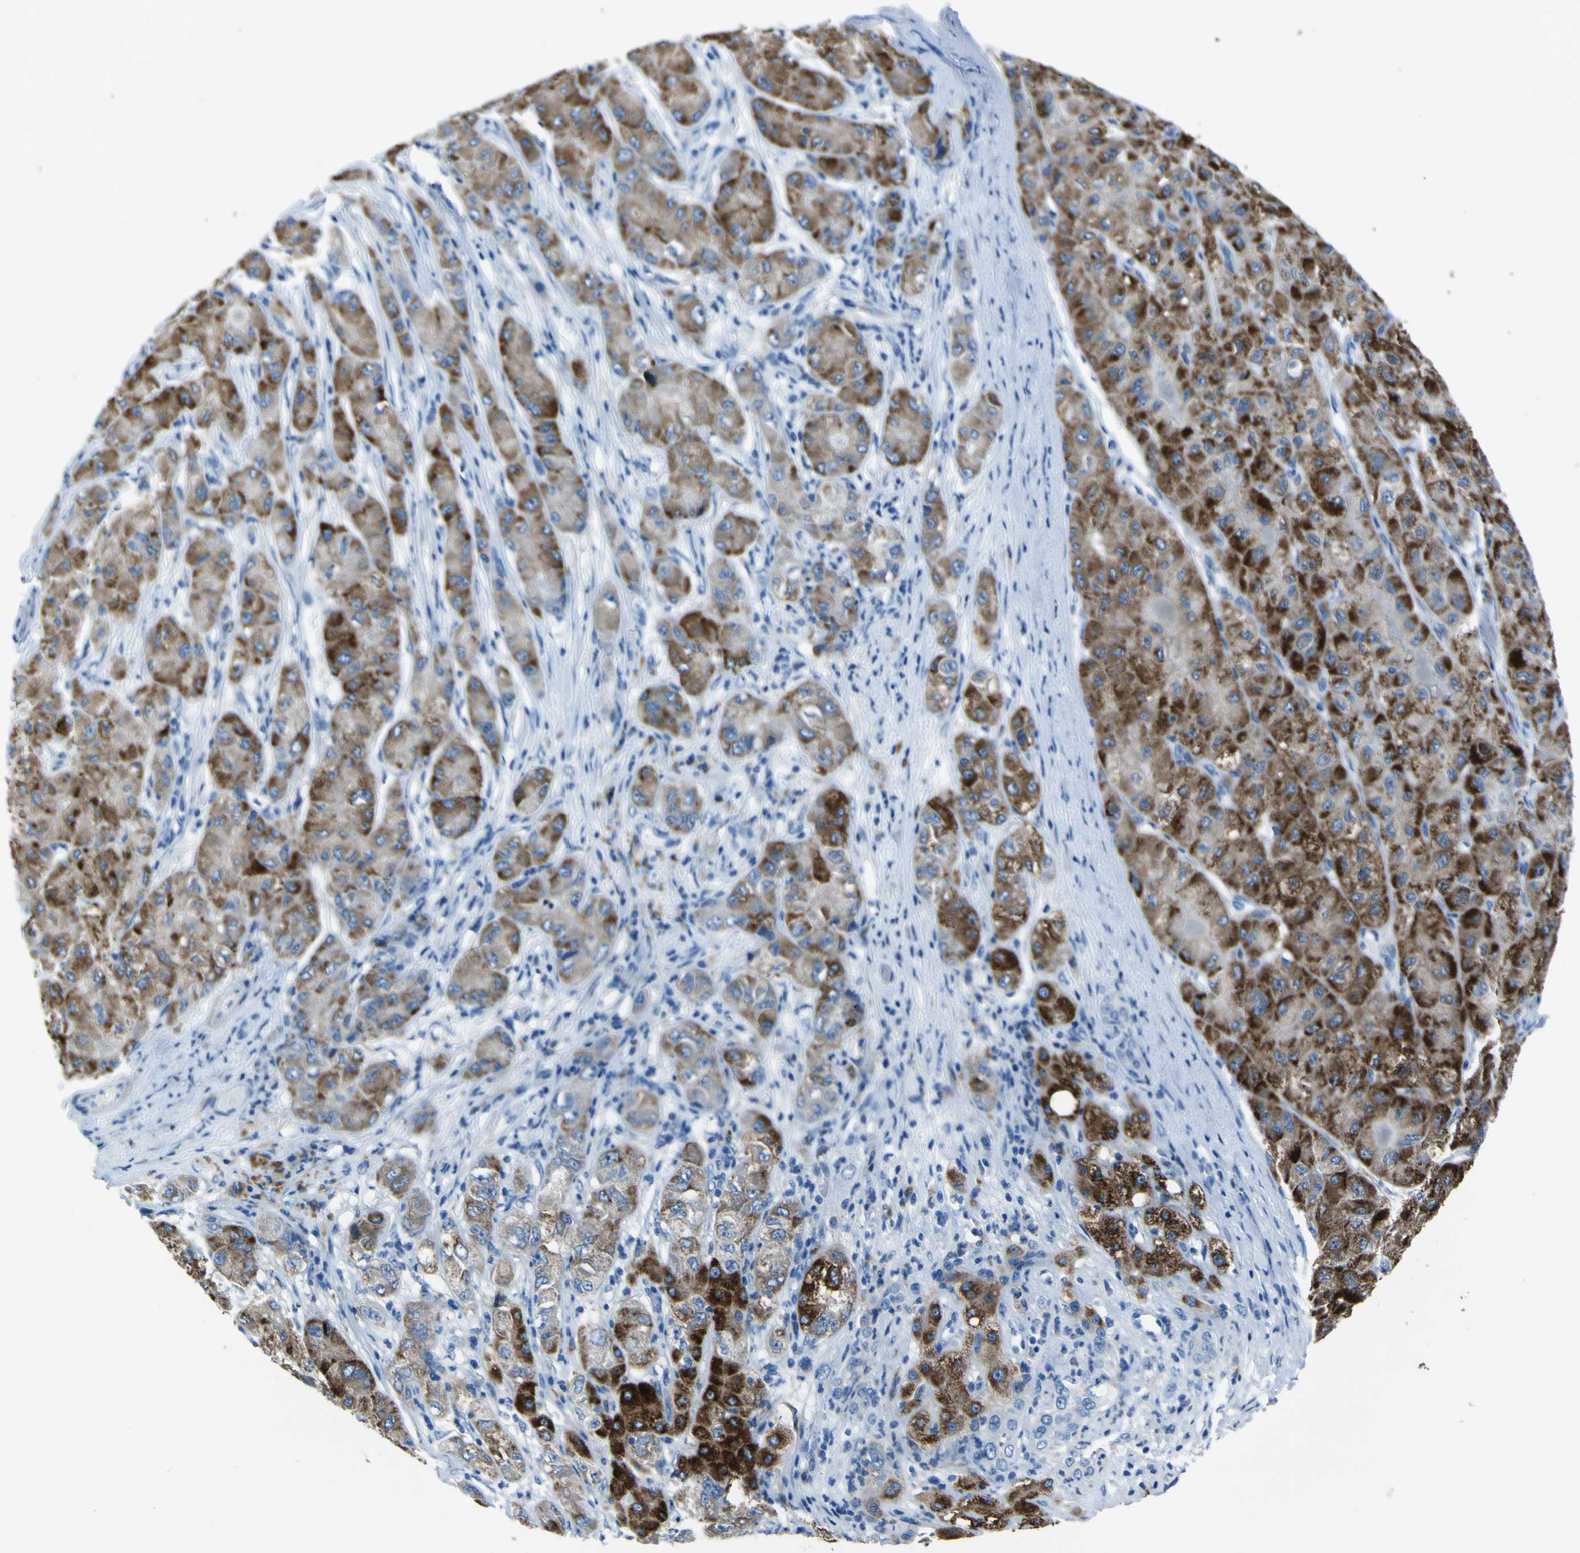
{"staining": {"intensity": "moderate", "quantity": ">75%", "location": "cytoplasmic/membranous"}, "tissue": "liver cancer", "cell_type": "Tumor cells", "image_type": "cancer", "snomed": [{"axis": "morphology", "description": "Carcinoma, Hepatocellular, NOS"}, {"axis": "topography", "description": "Liver"}], "caption": "This histopathology image reveals IHC staining of liver cancer (hepatocellular carcinoma), with medium moderate cytoplasmic/membranous positivity in approximately >75% of tumor cells.", "gene": "ACSL1", "patient": {"sex": "male", "age": 80}}